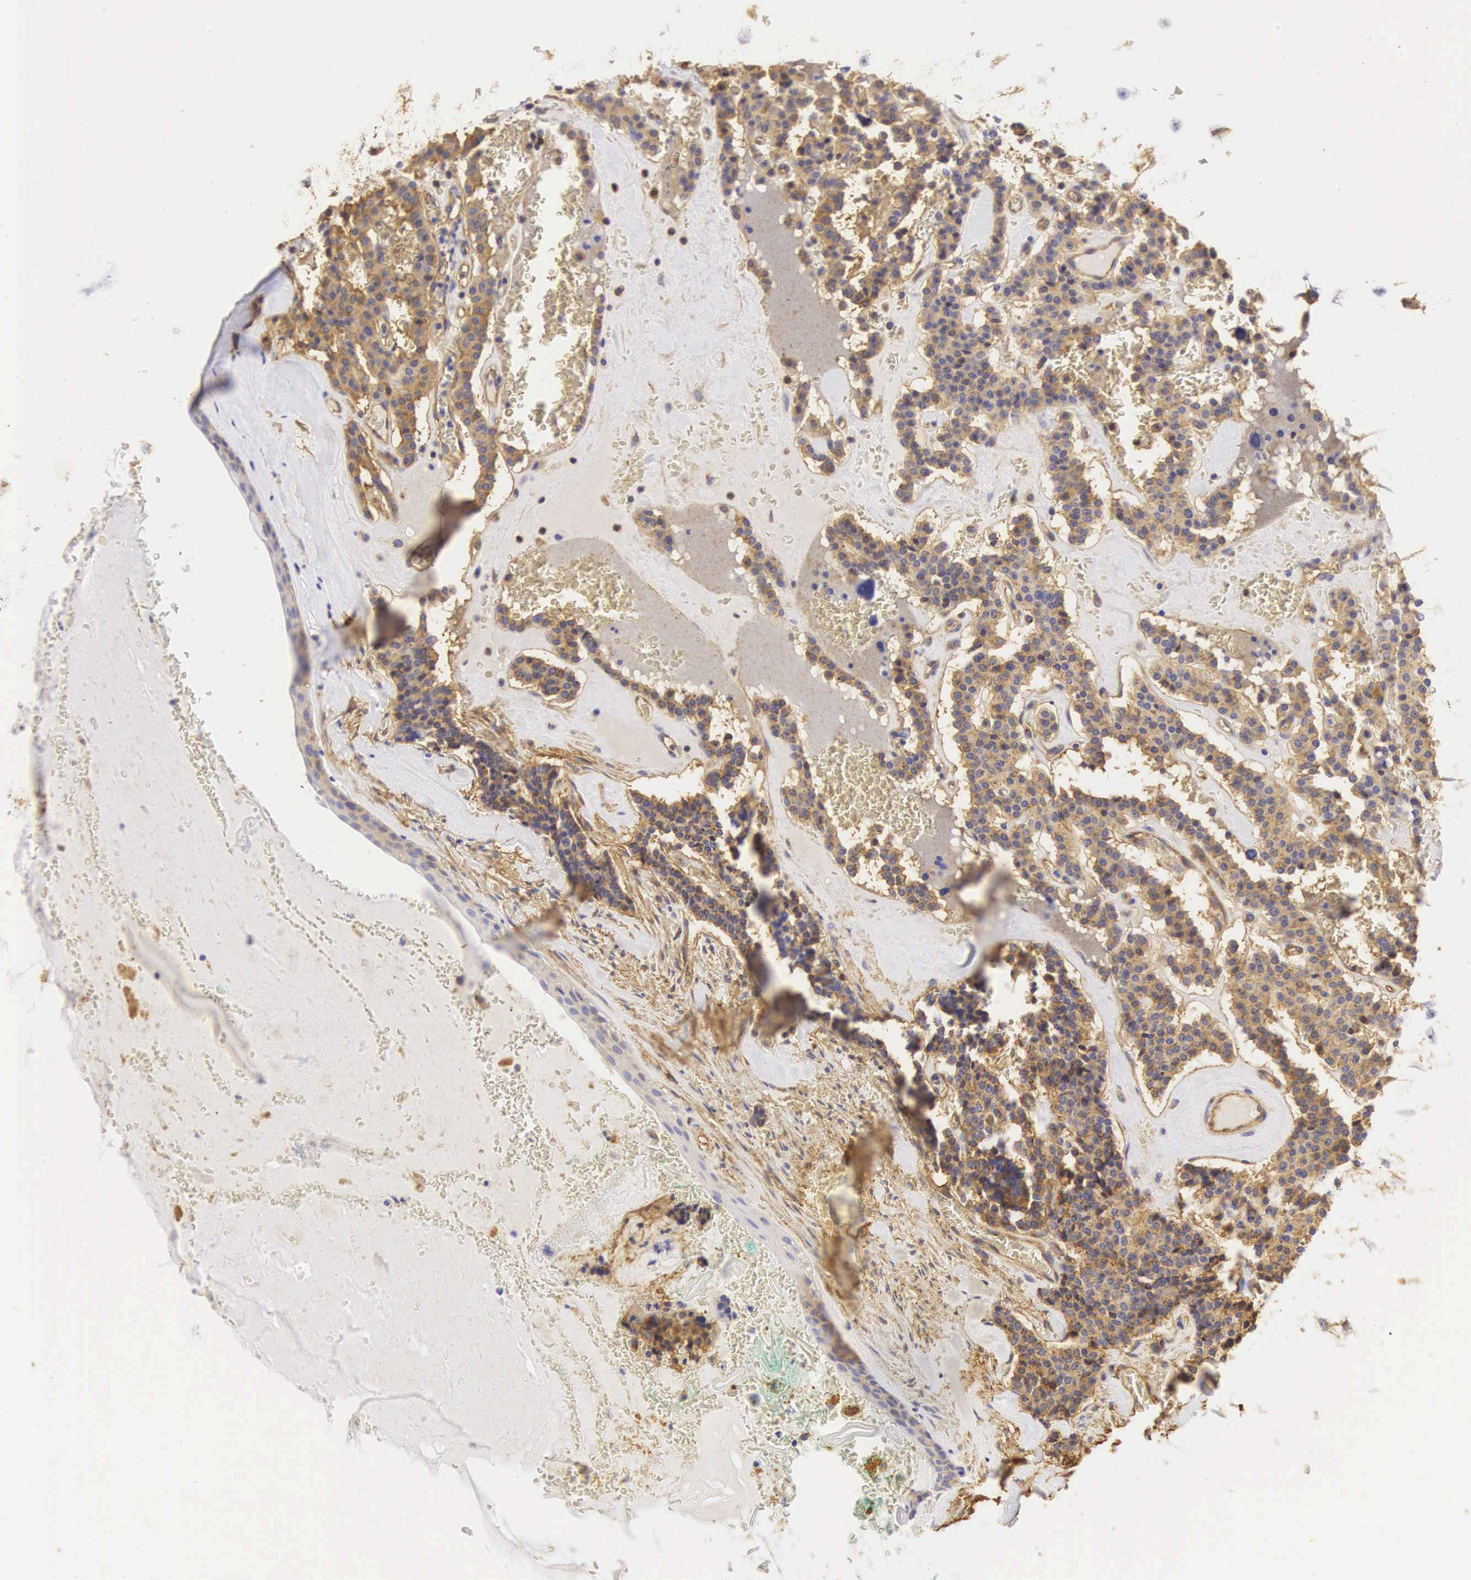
{"staining": {"intensity": "moderate", "quantity": ">75%", "location": "cytoplasmic/membranous"}, "tissue": "carcinoid", "cell_type": "Tumor cells", "image_type": "cancer", "snomed": [{"axis": "morphology", "description": "Carcinoid, malignant, NOS"}, {"axis": "topography", "description": "Bronchus"}], "caption": "The image demonstrates staining of carcinoid, revealing moderate cytoplasmic/membranous protein expression (brown color) within tumor cells.", "gene": "CD99", "patient": {"sex": "male", "age": 55}}